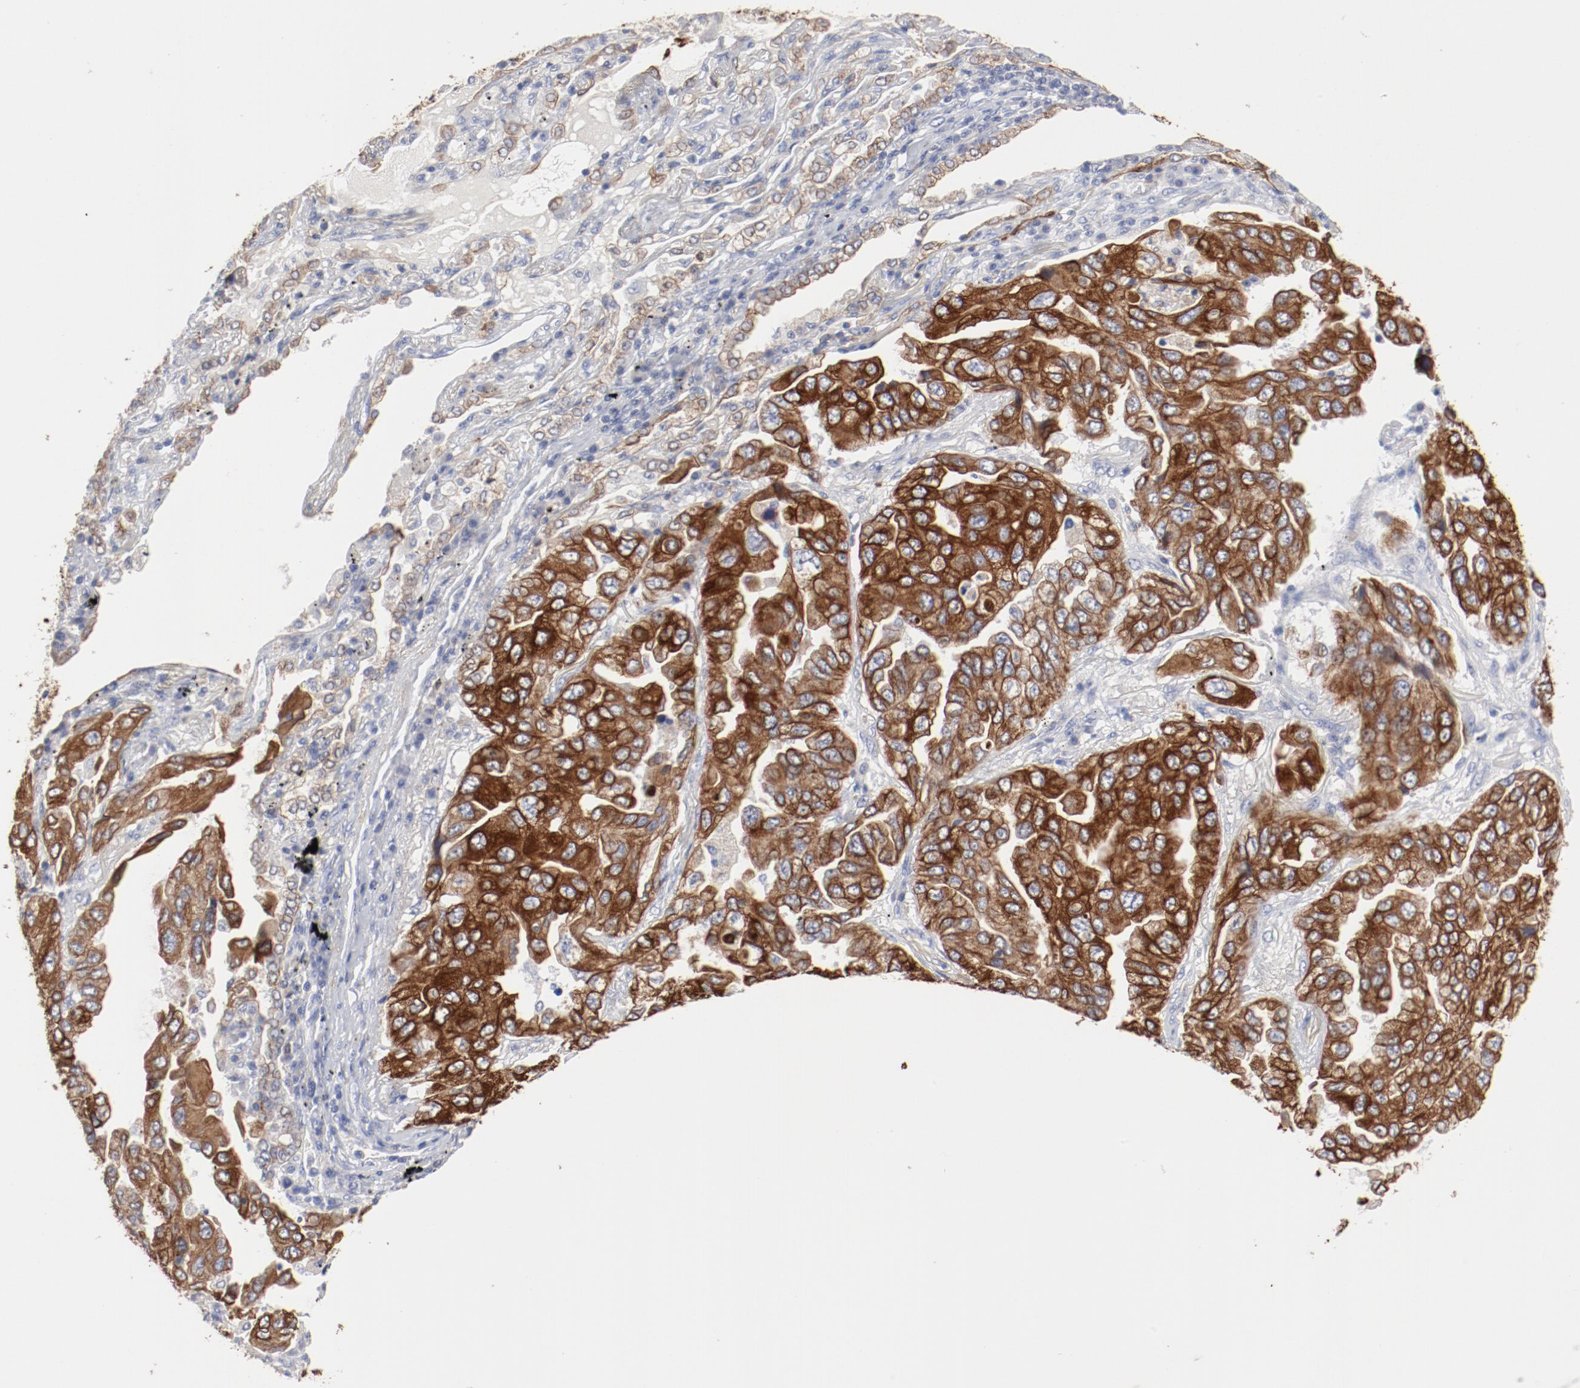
{"staining": {"intensity": "strong", "quantity": ">75%", "location": "cytoplasmic/membranous"}, "tissue": "lung cancer", "cell_type": "Tumor cells", "image_type": "cancer", "snomed": [{"axis": "morphology", "description": "Adenocarcinoma, NOS"}, {"axis": "topography", "description": "Lung"}], "caption": "This histopathology image demonstrates IHC staining of human lung cancer, with high strong cytoplasmic/membranous positivity in approximately >75% of tumor cells.", "gene": "TSPAN6", "patient": {"sex": "female", "age": 65}}